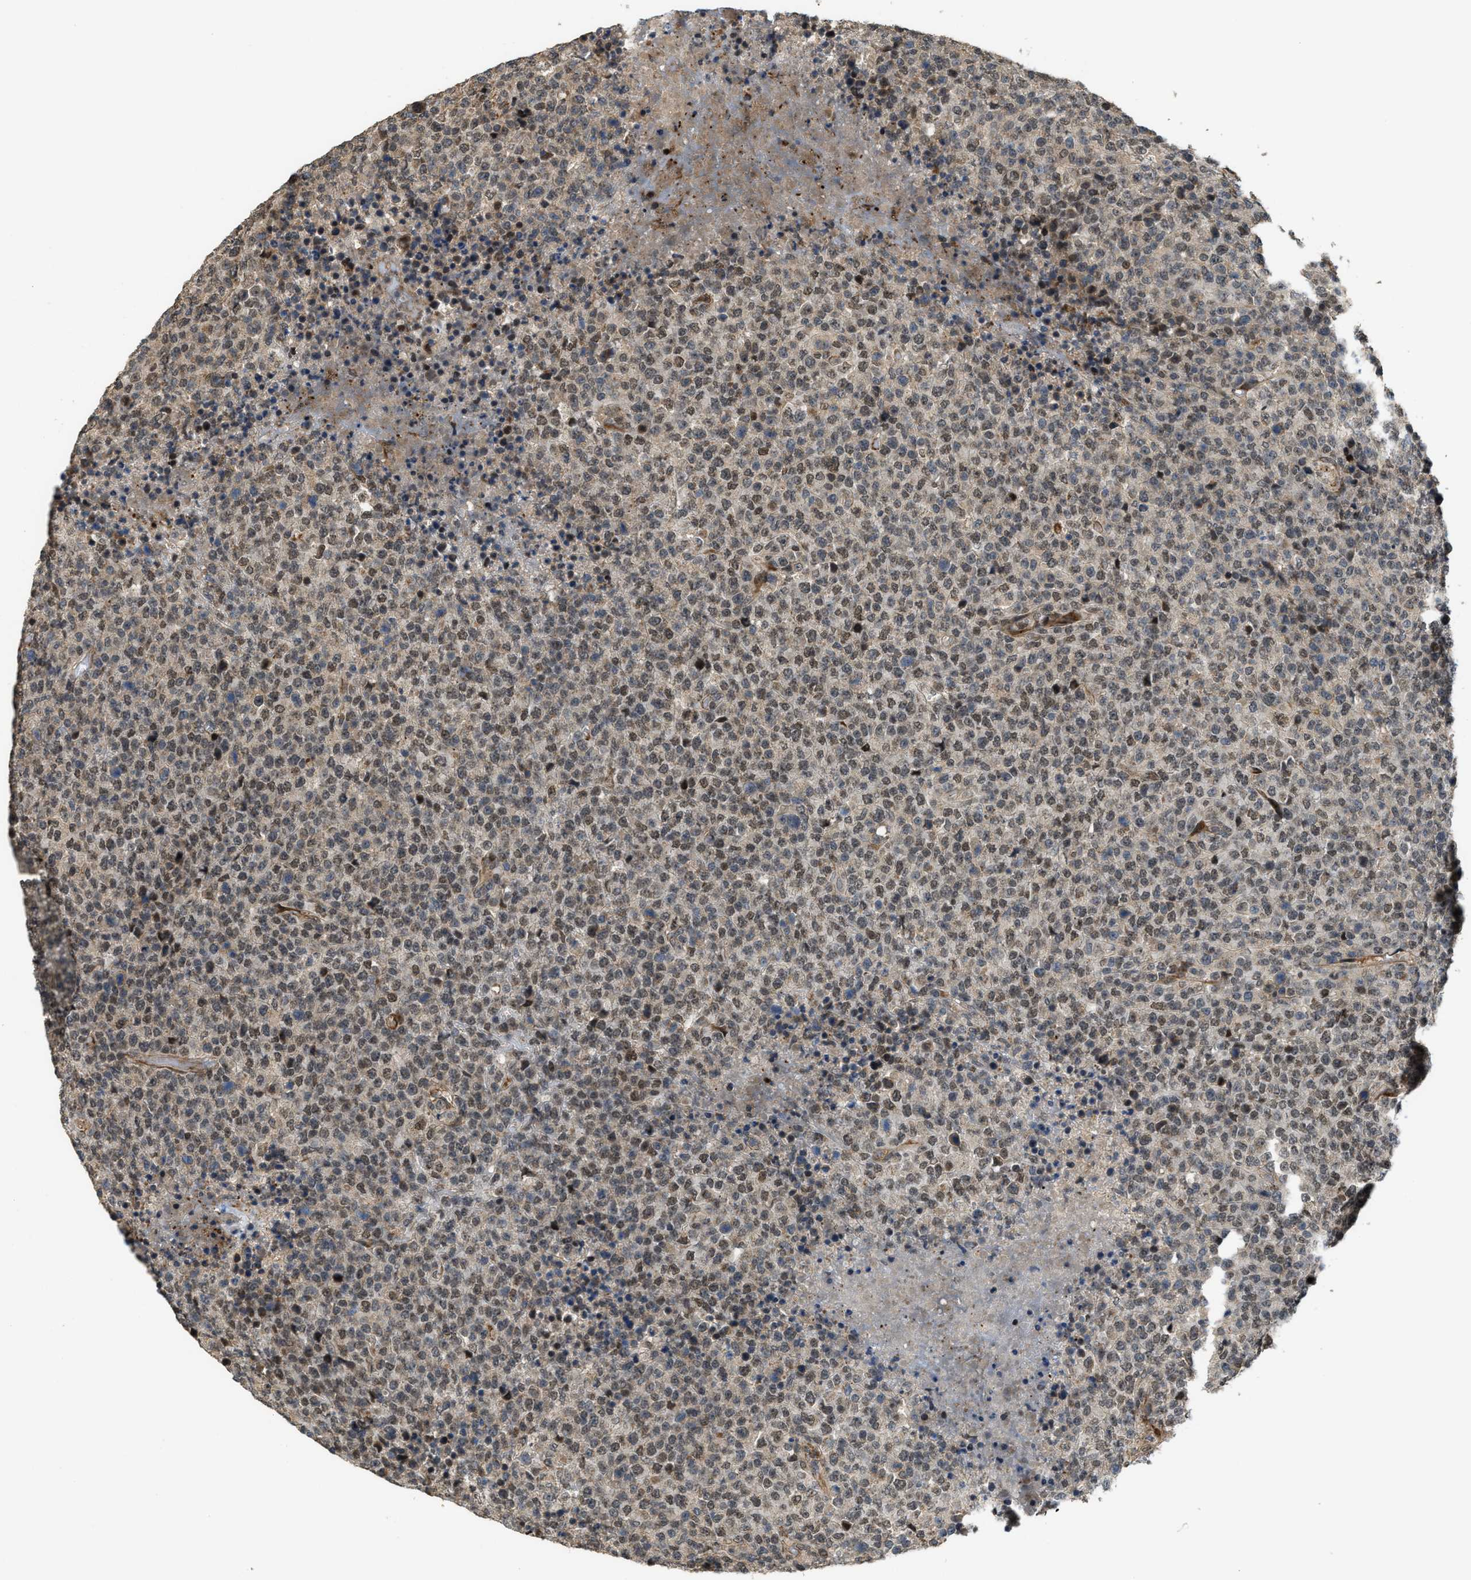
{"staining": {"intensity": "moderate", "quantity": "25%-75%", "location": "cytoplasmic/membranous,nuclear"}, "tissue": "lymphoma", "cell_type": "Tumor cells", "image_type": "cancer", "snomed": [{"axis": "morphology", "description": "Malignant lymphoma, non-Hodgkin's type, High grade"}, {"axis": "topography", "description": "Lymph node"}], "caption": "IHC photomicrograph of human lymphoma stained for a protein (brown), which displays medium levels of moderate cytoplasmic/membranous and nuclear positivity in about 25%-75% of tumor cells.", "gene": "DPF2", "patient": {"sex": "male", "age": 13}}